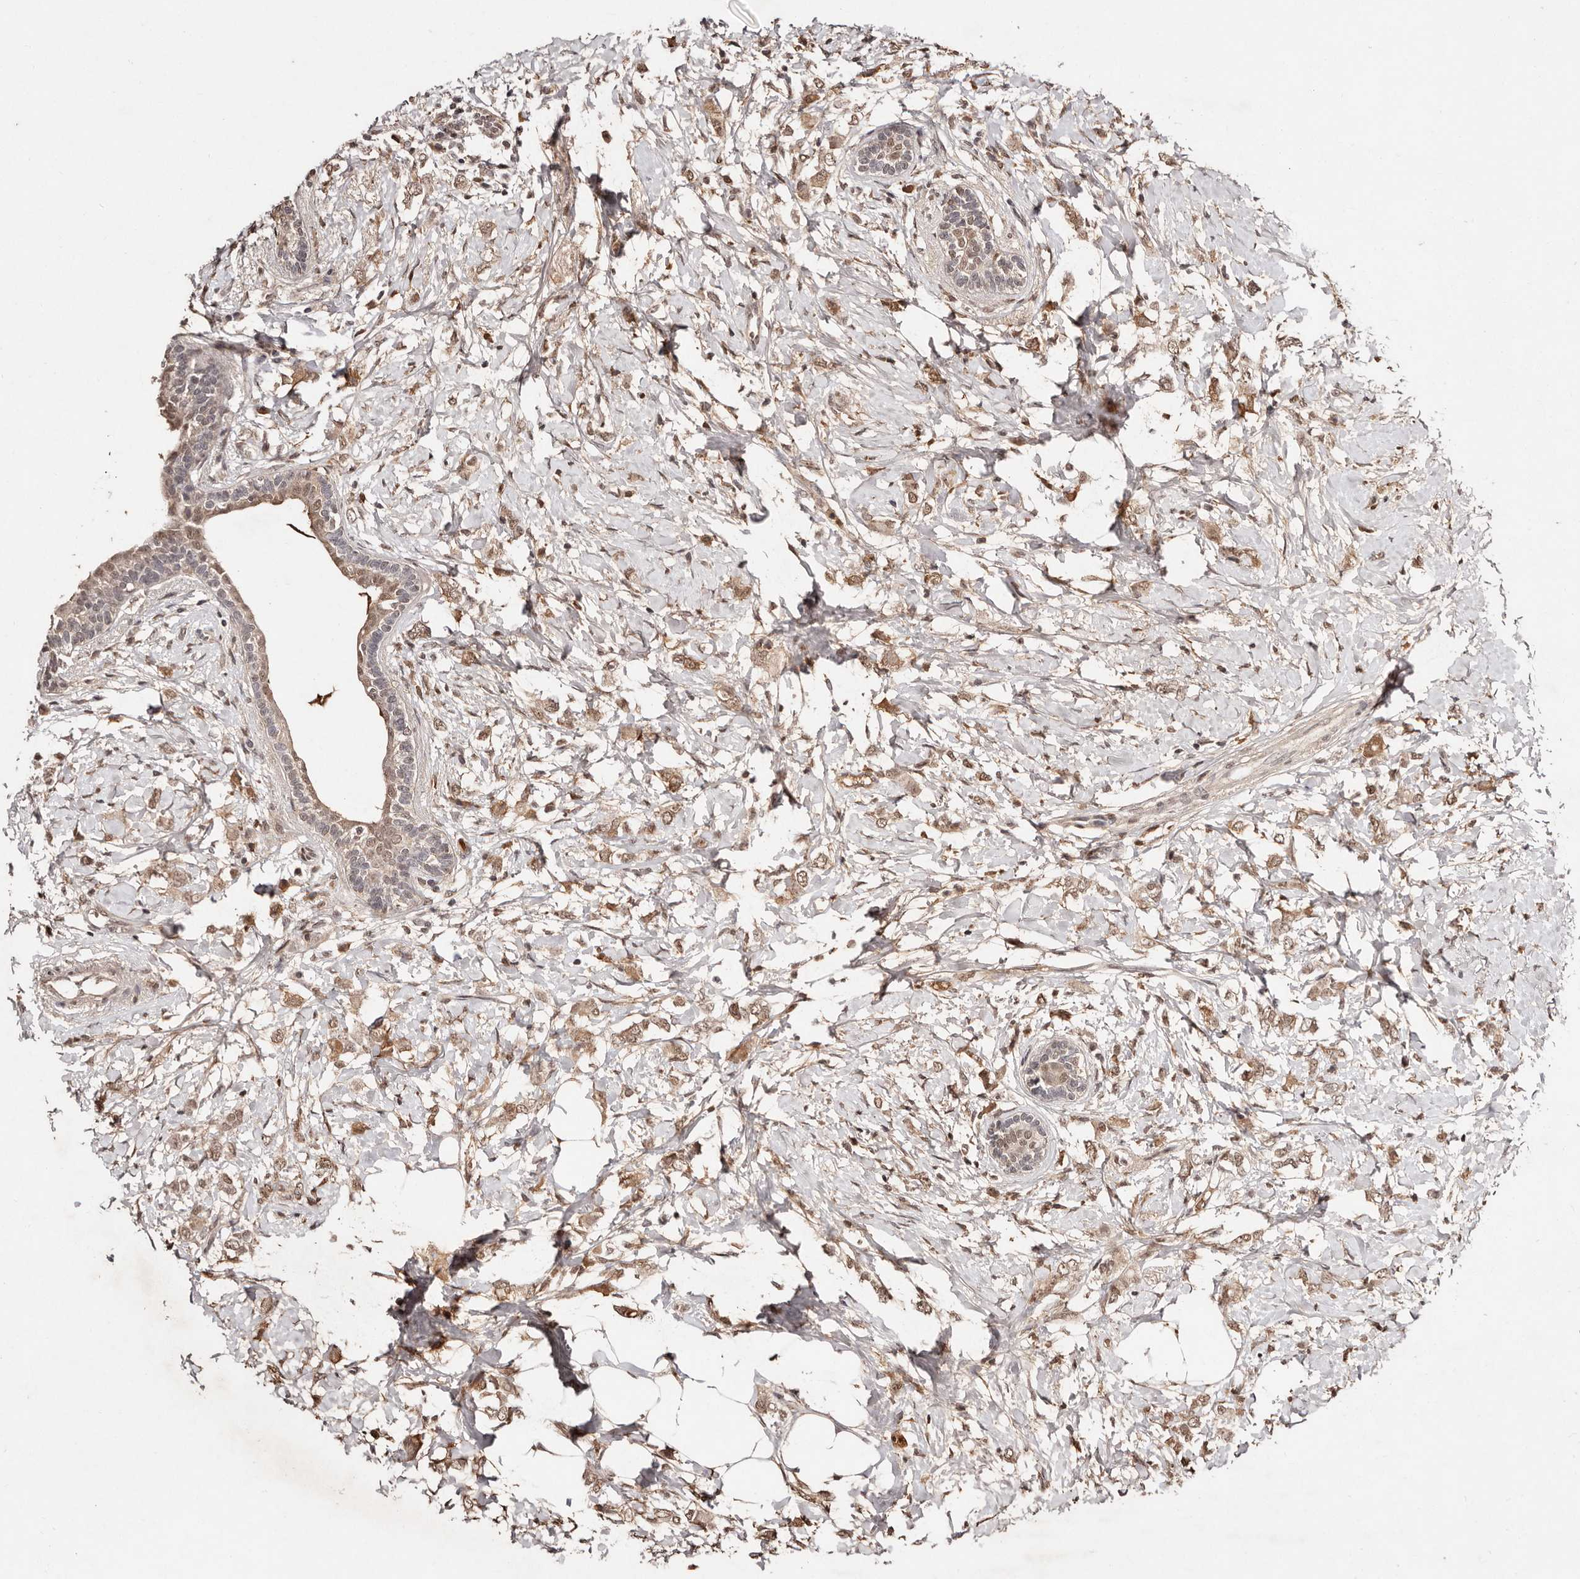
{"staining": {"intensity": "moderate", "quantity": ">75%", "location": "cytoplasmic/membranous,nuclear"}, "tissue": "breast cancer", "cell_type": "Tumor cells", "image_type": "cancer", "snomed": [{"axis": "morphology", "description": "Normal tissue, NOS"}, {"axis": "morphology", "description": "Lobular carcinoma"}, {"axis": "topography", "description": "Breast"}], "caption": "About >75% of tumor cells in human breast lobular carcinoma demonstrate moderate cytoplasmic/membranous and nuclear protein expression as visualized by brown immunohistochemical staining.", "gene": "BICRAL", "patient": {"sex": "female", "age": 47}}